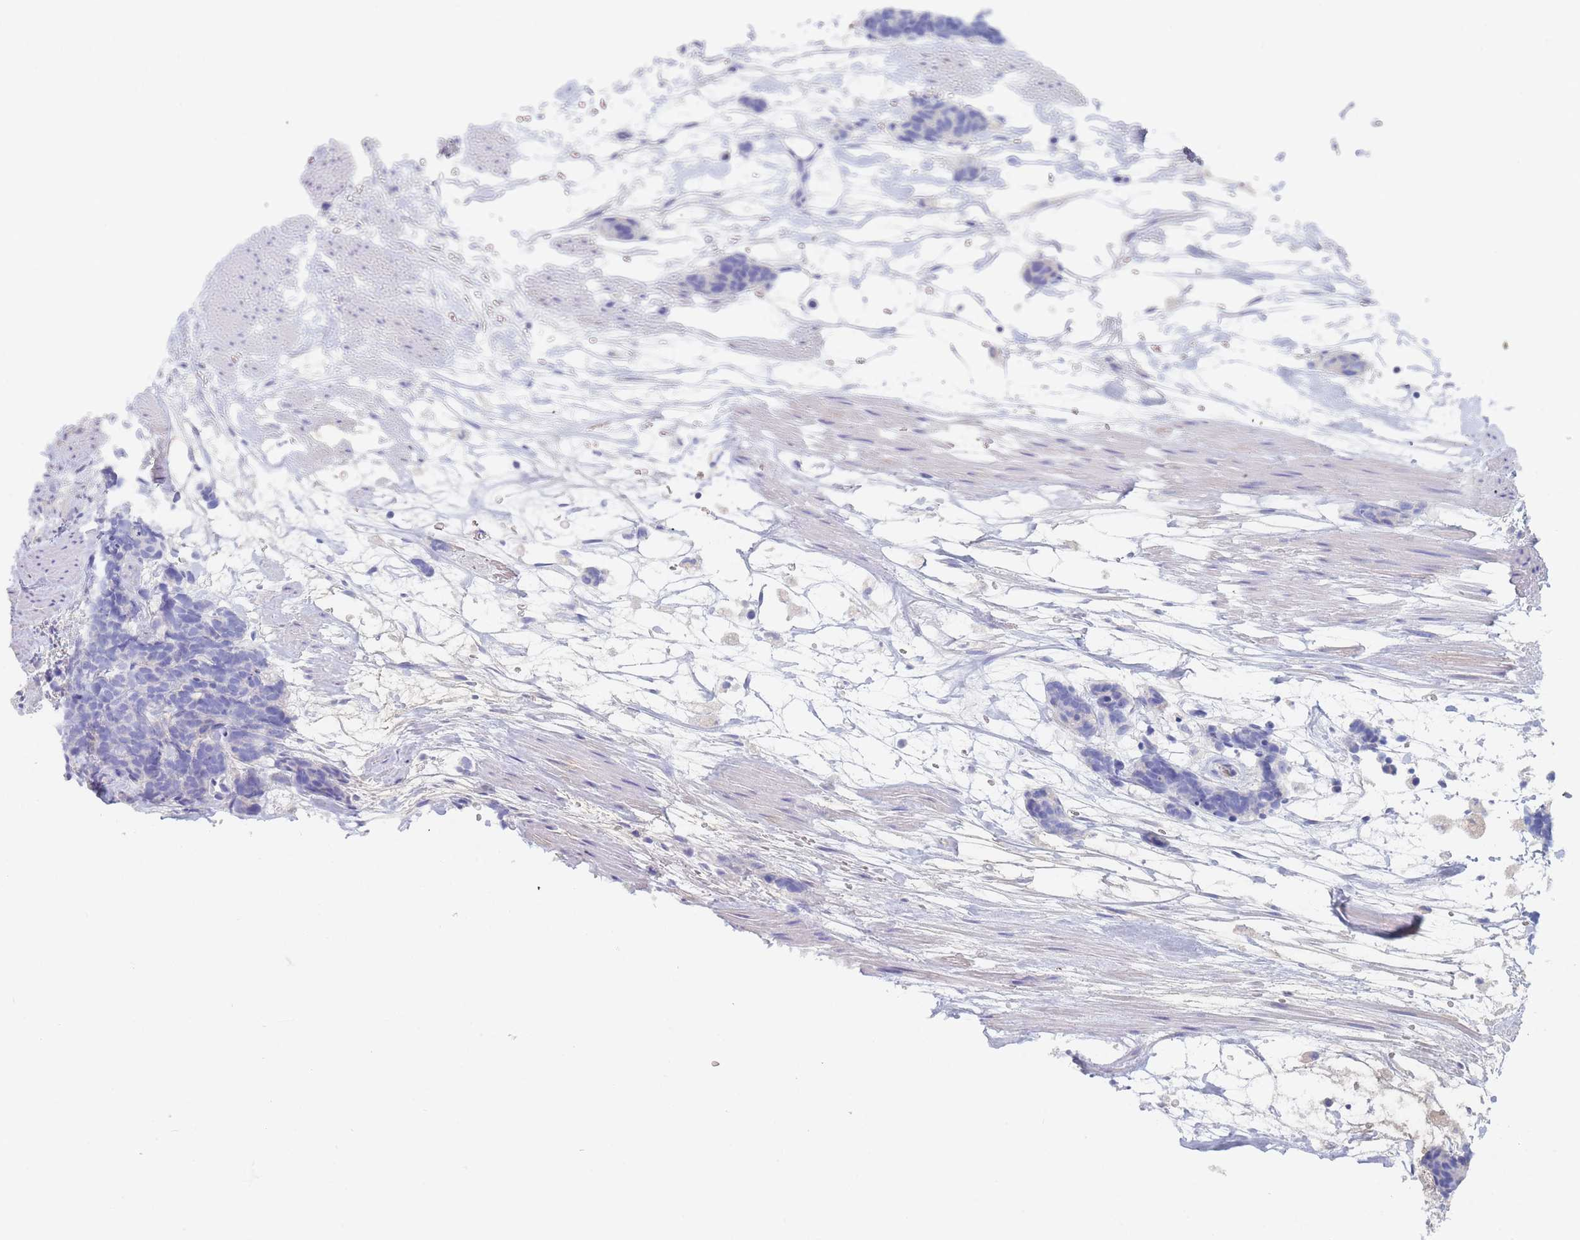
{"staining": {"intensity": "negative", "quantity": "none", "location": "none"}, "tissue": "carcinoid", "cell_type": "Tumor cells", "image_type": "cancer", "snomed": [{"axis": "morphology", "description": "Carcinoma, NOS"}, {"axis": "morphology", "description": "Carcinoid, malignant, NOS"}, {"axis": "topography", "description": "Prostate"}], "caption": "Immunohistochemistry of human carcinoma displays no positivity in tumor cells.", "gene": "SLC25A35", "patient": {"sex": "male", "age": 57}}